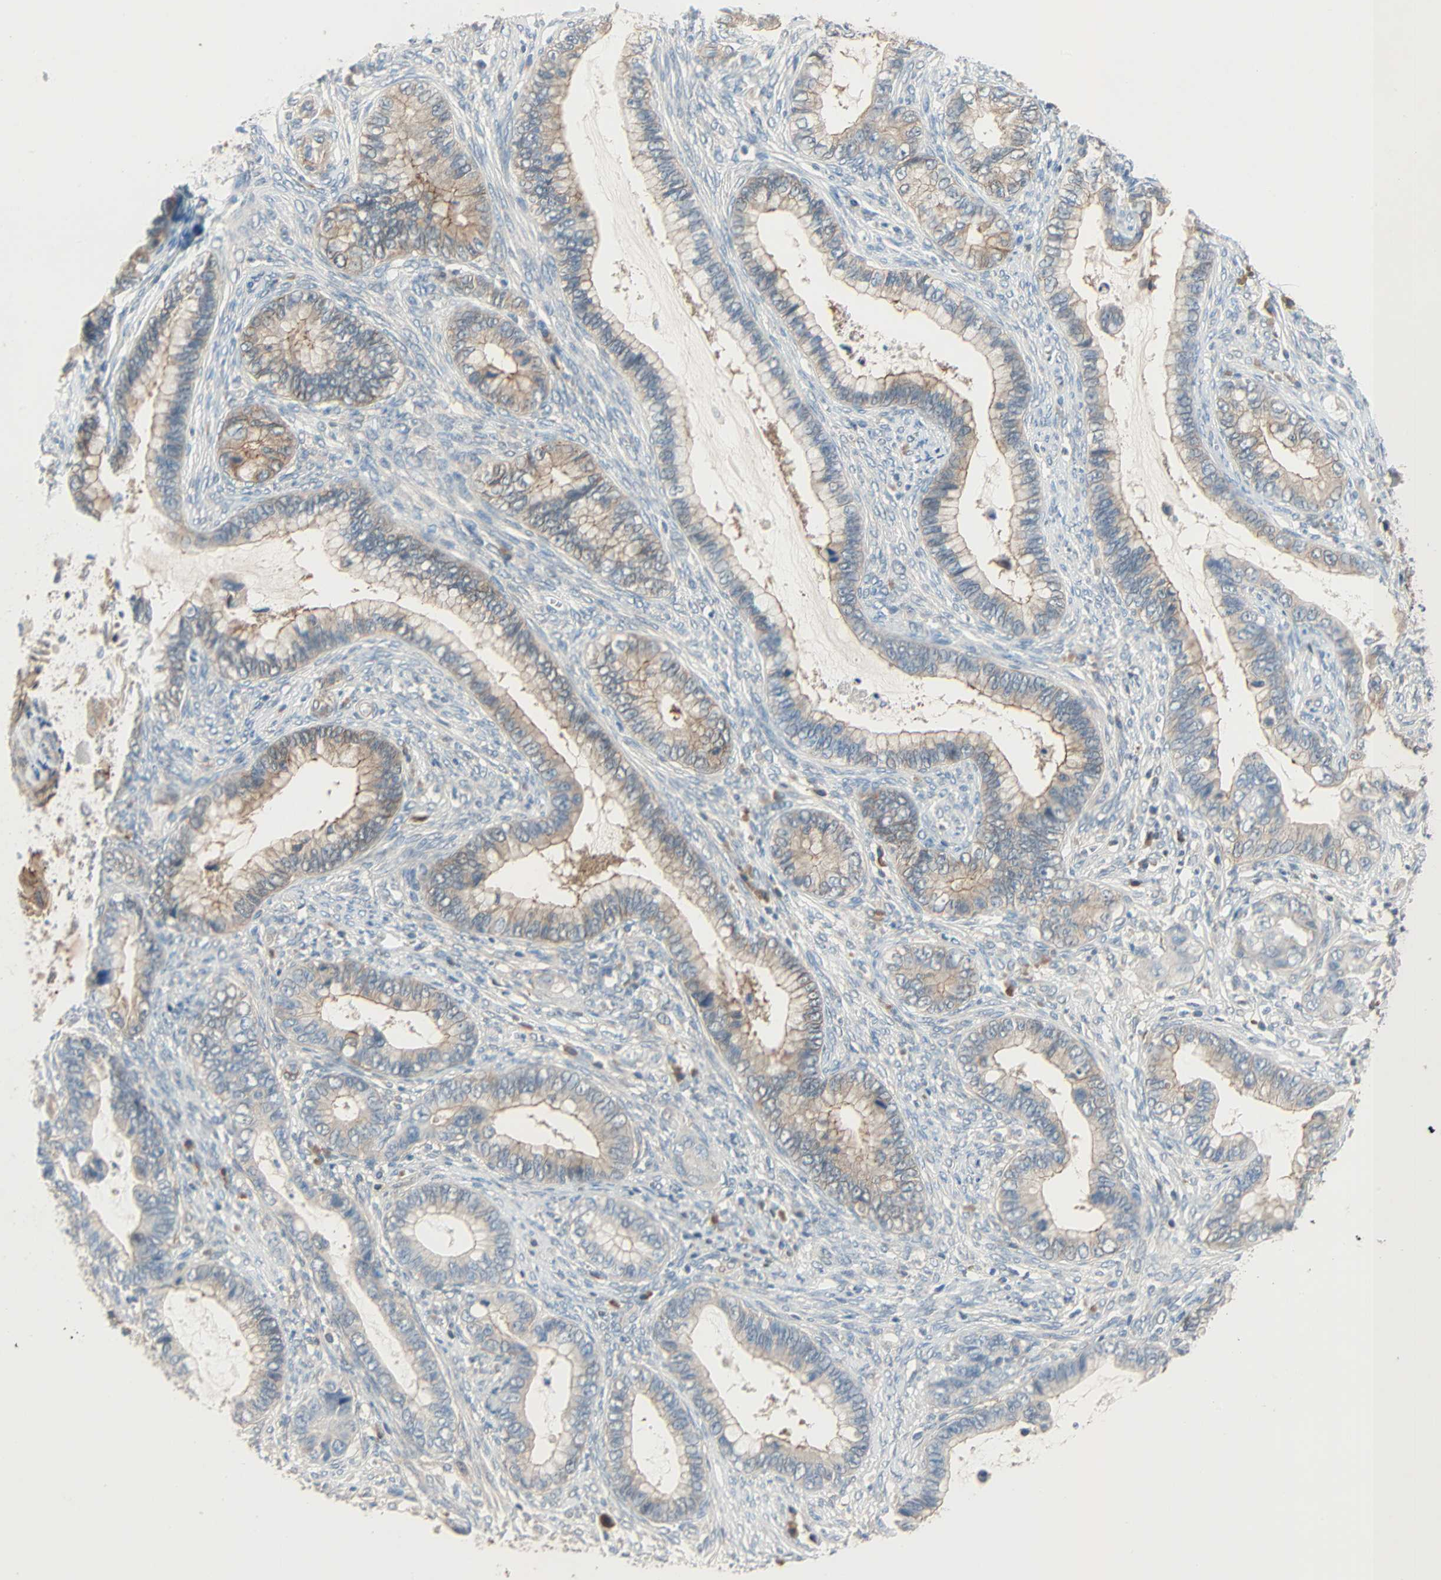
{"staining": {"intensity": "moderate", "quantity": "25%-75%", "location": "cytoplasmic/membranous"}, "tissue": "cervical cancer", "cell_type": "Tumor cells", "image_type": "cancer", "snomed": [{"axis": "morphology", "description": "Adenocarcinoma, NOS"}, {"axis": "topography", "description": "Cervix"}], "caption": "The image demonstrates immunohistochemical staining of cervical cancer. There is moderate cytoplasmic/membranous staining is appreciated in approximately 25%-75% of tumor cells.", "gene": "TNFRSF12A", "patient": {"sex": "female", "age": 44}}